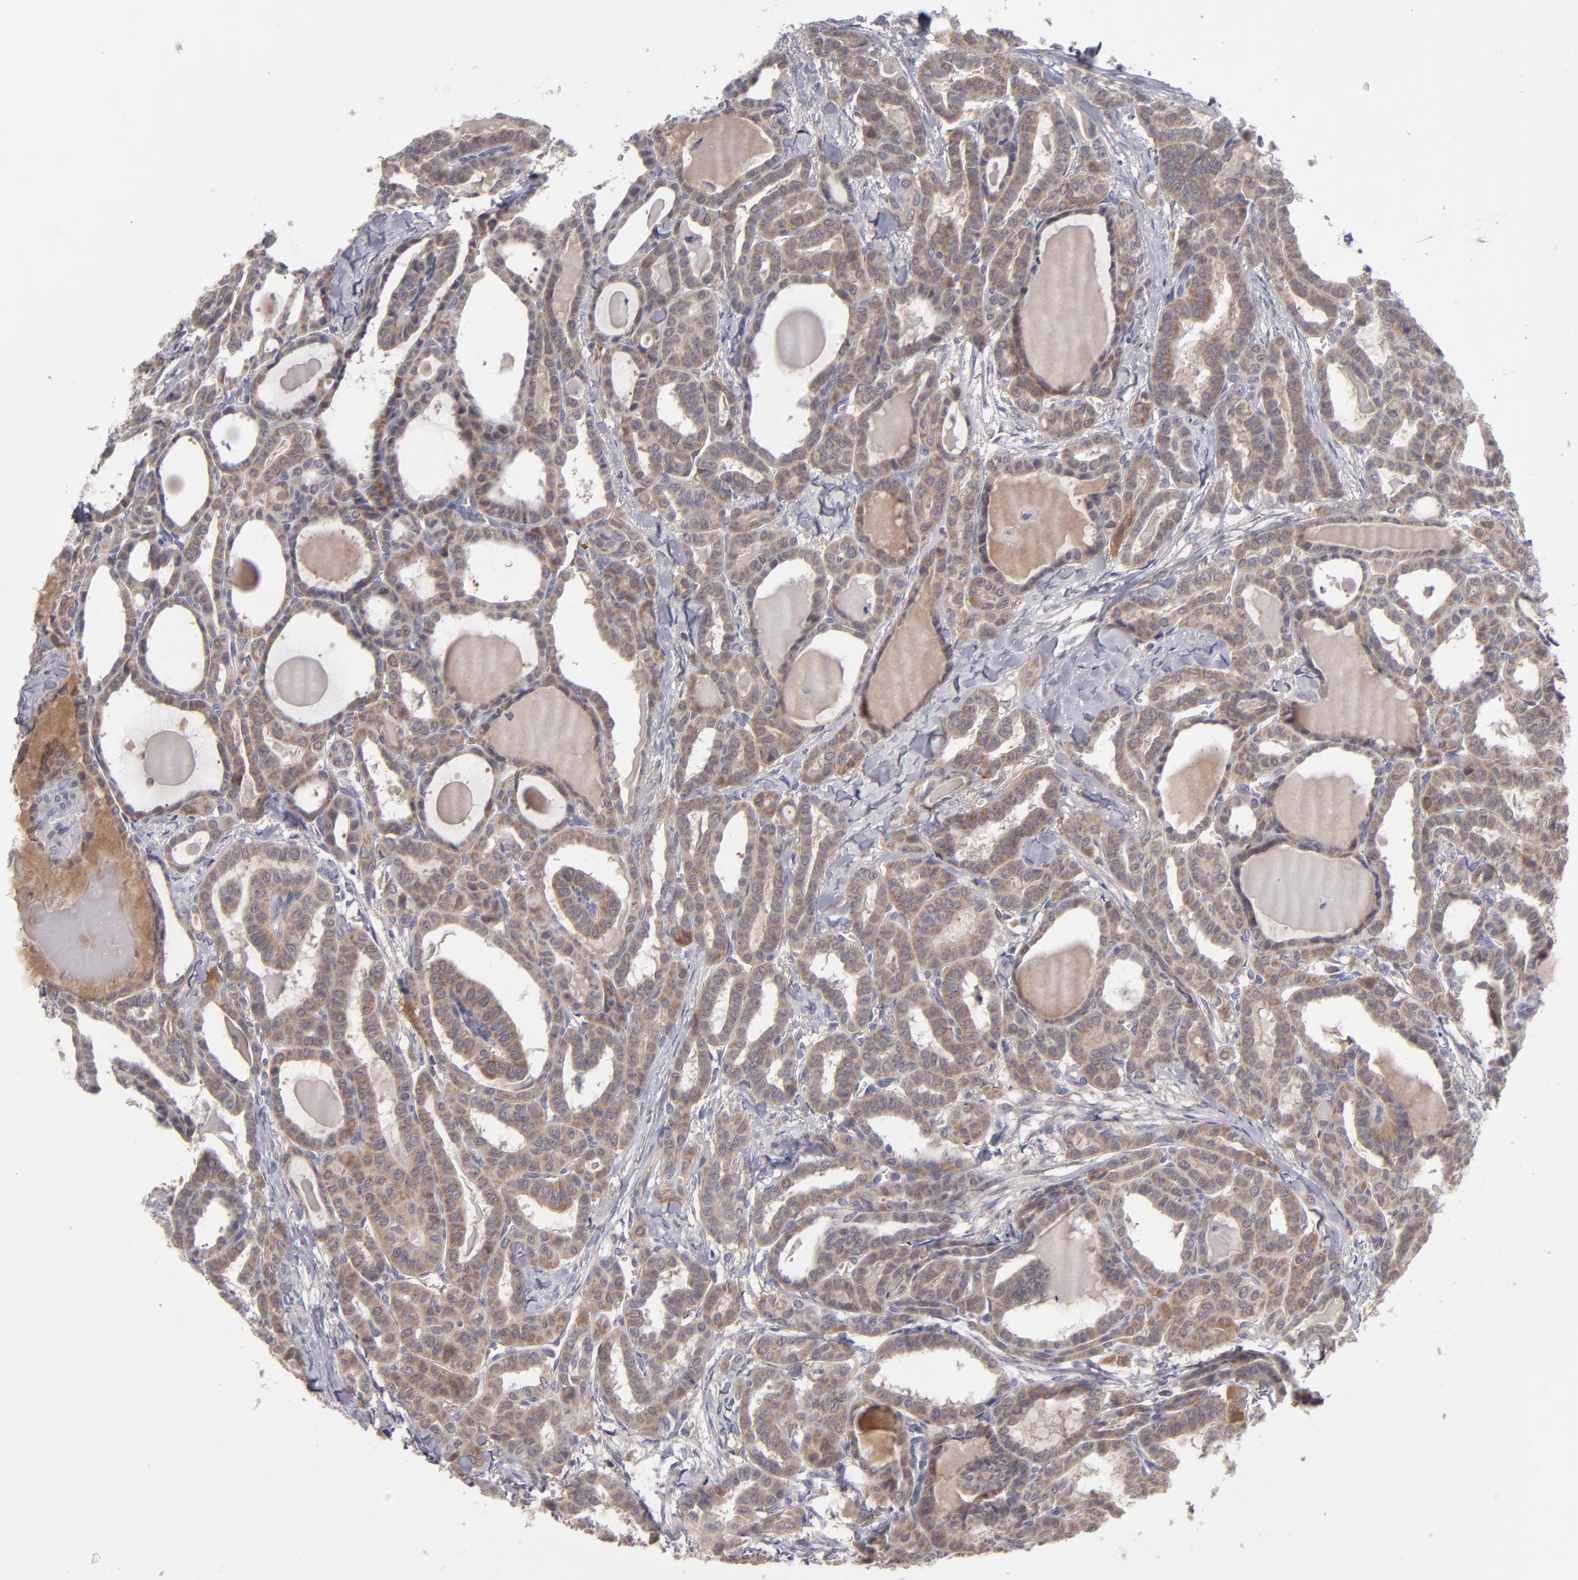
{"staining": {"intensity": "weak", "quantity": ">75%", "location": "cytoplasmic/membranous"}, "tissue": "thyroid cancer", "cell_type": "Tumor cells", "image_type": "cancer", "snomed": [{"axis": "morphology", "description": "Carcinoma, NOS"}, {"axis": "topography", "description": "Thyroid gland"}], "caption": "Weak cytoplasmic/membranous protein staining is present in about >75% of tumor cells in thyroid cancer. The staining was performed using DAB, with brown indicating positive protein expression. Nuclei are stained blue with hematoxylin.", "gene": "ITIH4", "patient": {"sex": "female", "age": 91}}